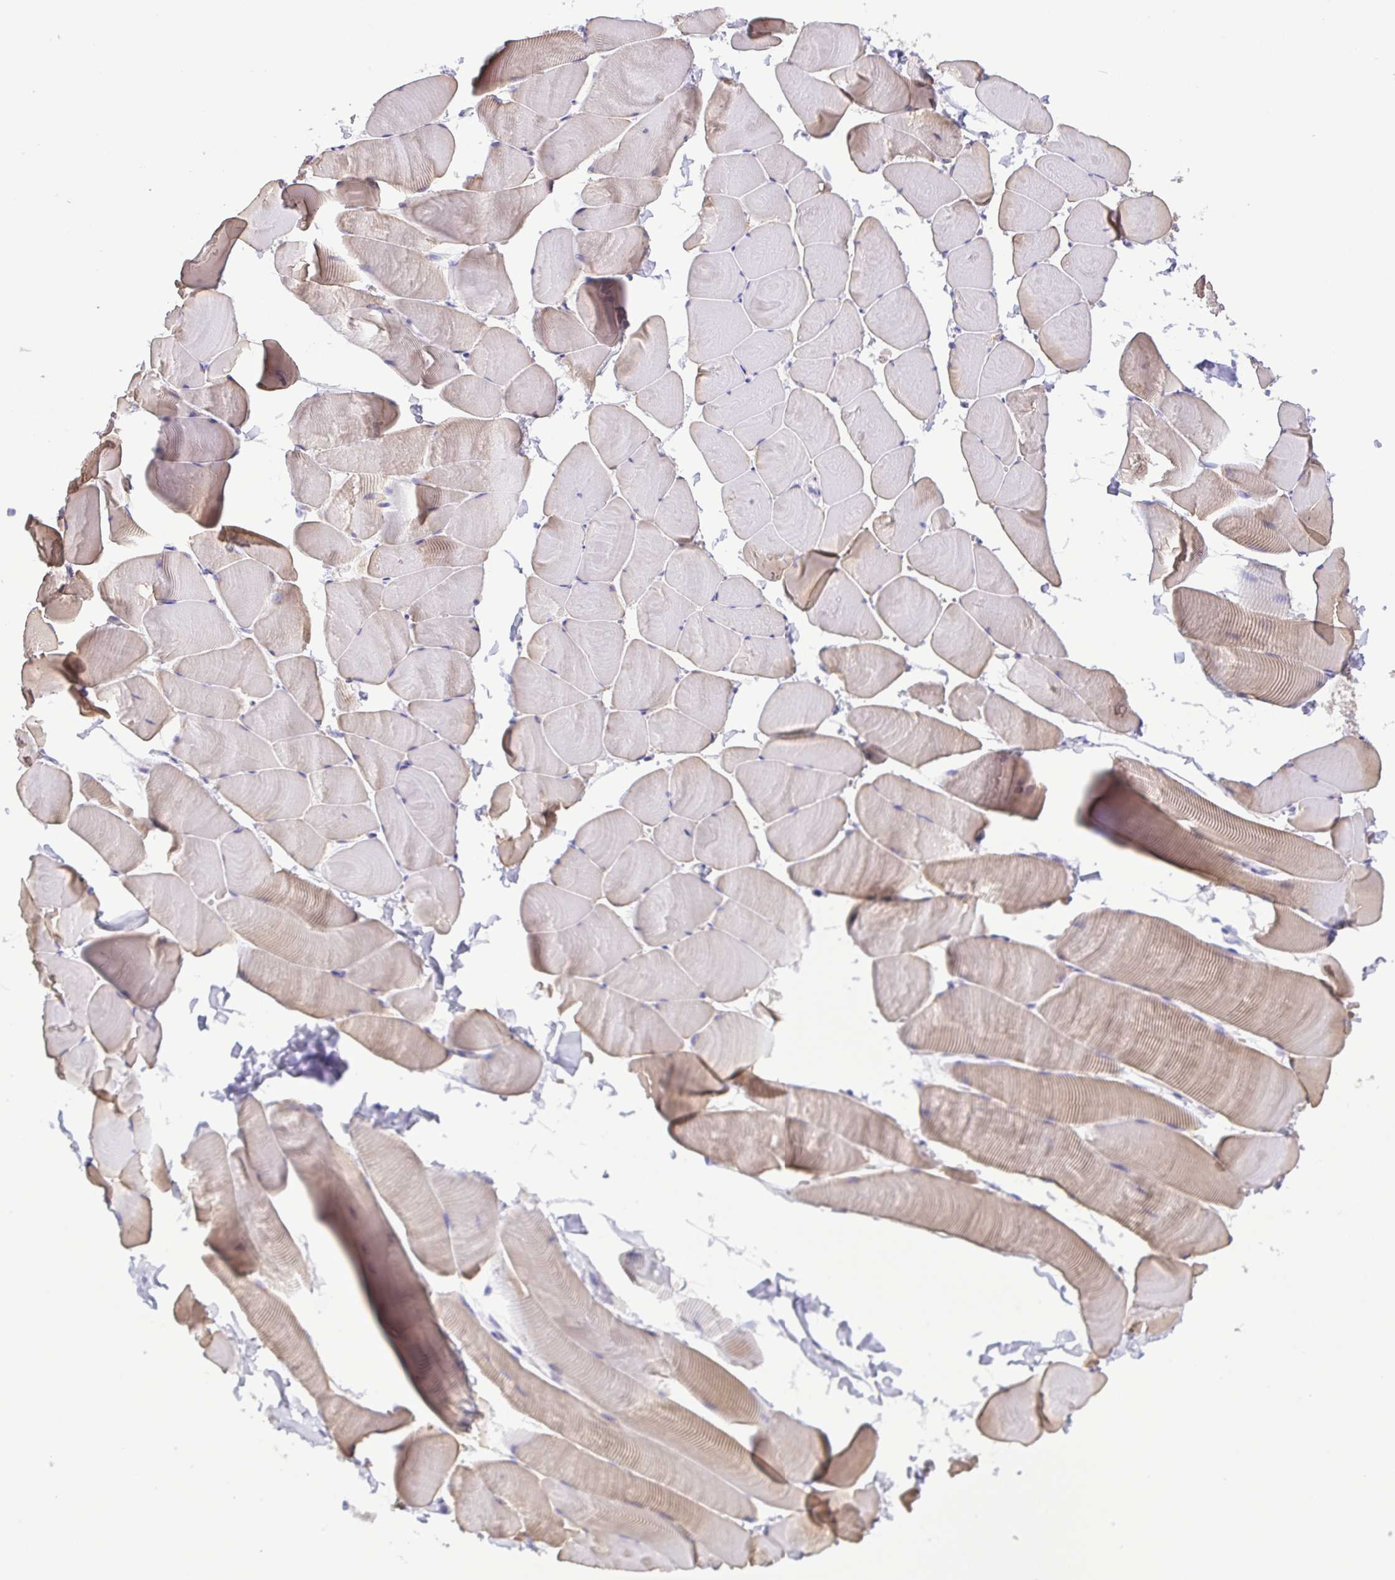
{"staining": {"intensity": "weak", "quantity": "25%-75%", "location": "cytoplasmic/membranous"}, "tissue": "skeletal muscle", "cell_type": "Myocytes", "image_type": "normal", "snomed": [{"axis": "morphology", "description": "Normal tissue, NOS"}, {"axis": "topography", "description": "Skeletal muscle"}], "caption": "Myocytes exhibit low levels of weak cytoplasmic/membranous positivity in about 25%-75% of cells in unremarkable human skeletal muscle. The staining is performed using DAB (3,3'-diaminobenzidine) brown chromogen to label protein expression. The nuclei are counter-stained blue using hematoxylin.", "gene": "MYL7", "patient": {"sex": "male", "age": 25}}